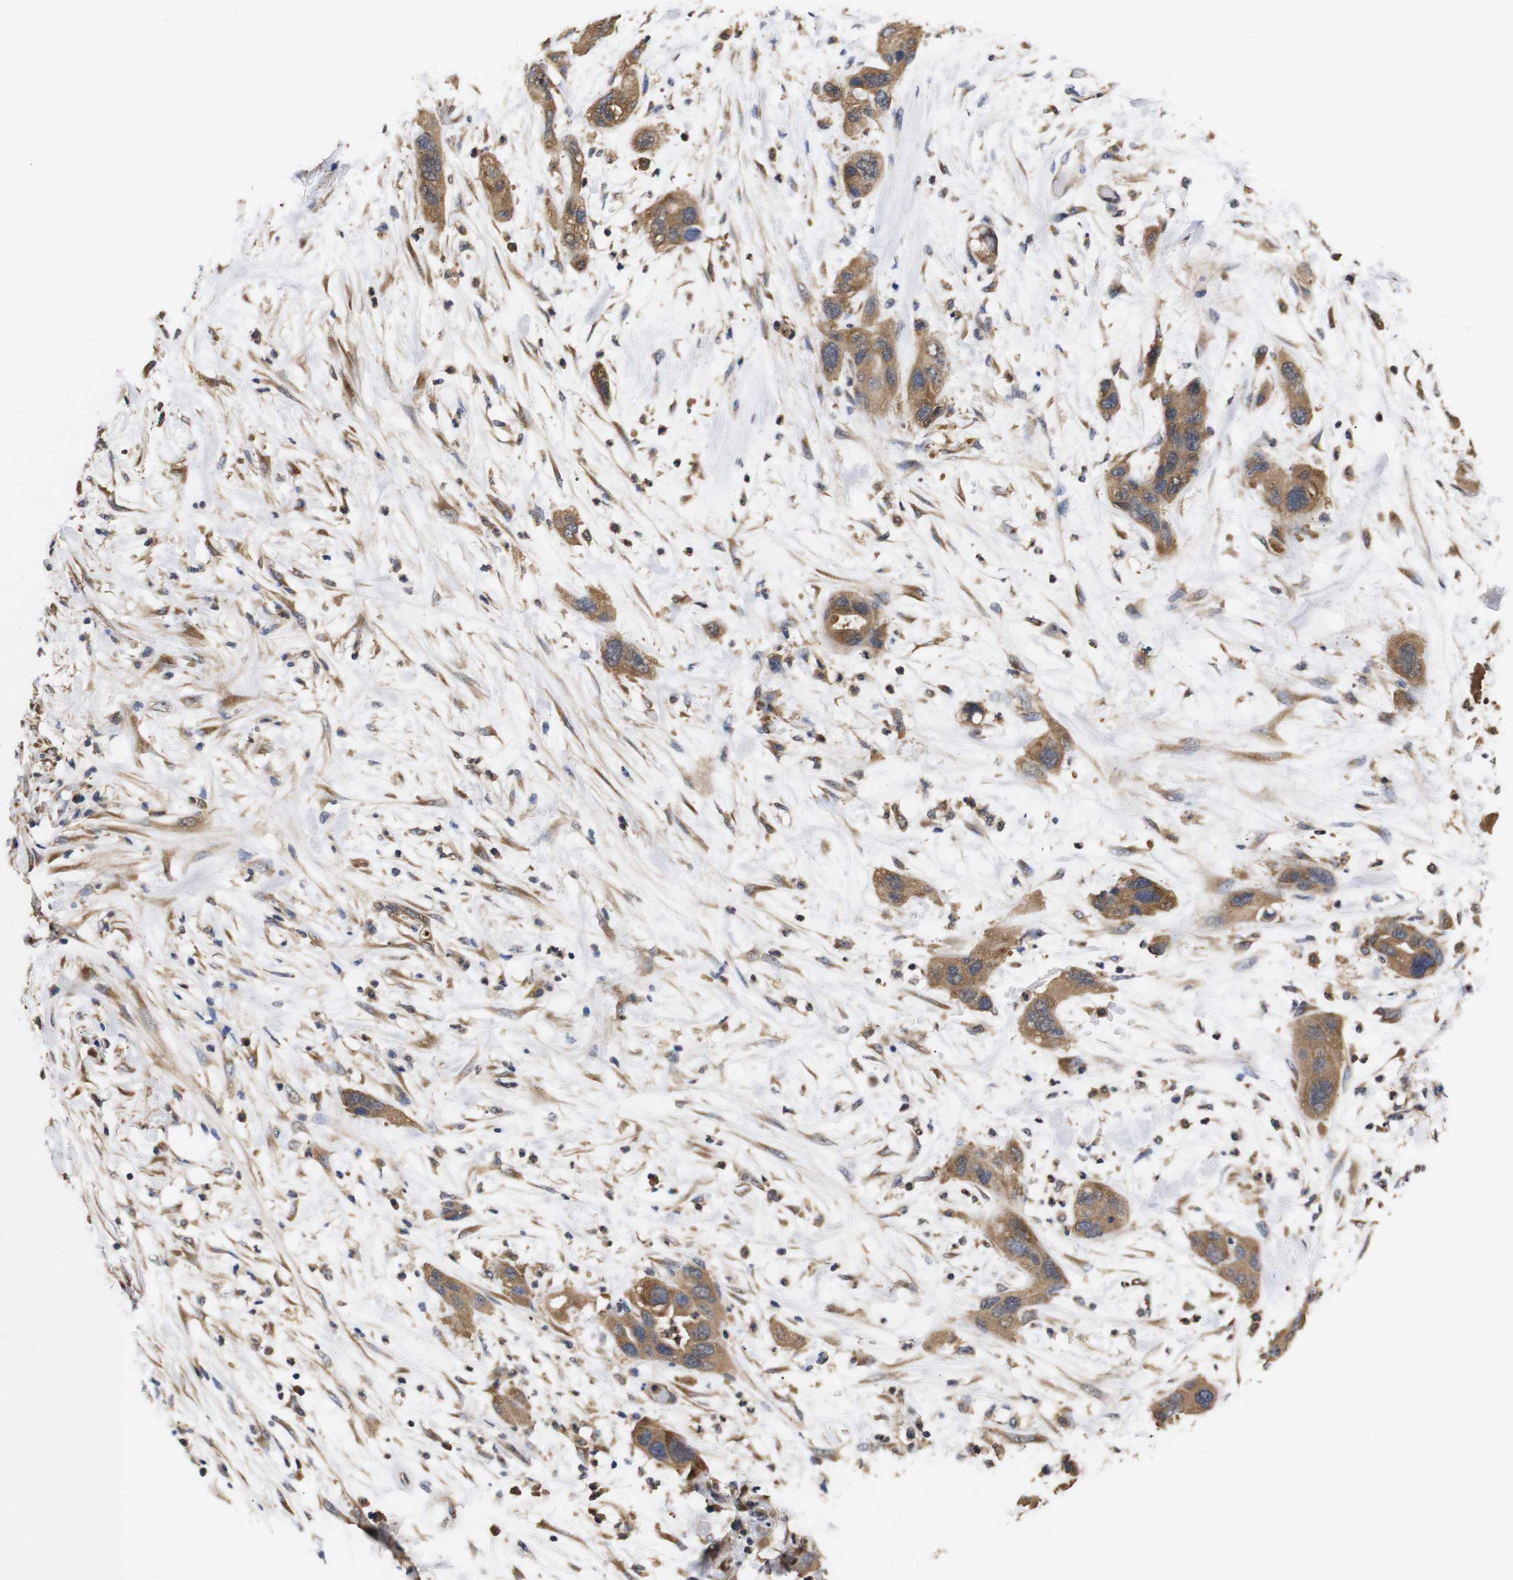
{"staining": {"intensity": "moderate", "quantity": ">75%", "location": "cytoplasmic/membranous"}, "tissue": "pancreatic cancer", "cell_type": "Tumor cells", "image_type": "cancer", "snomed": [{"axis": "morphology", "description": "Adenocarcinoma, NOS"}, {"axis": "topography", "description": "Pancreas"}], "caption": "Protein staining by immunohistochemistry (IHC) demonstrates moderate cytoplasmic/membranous staining in about >75% of tumor cells in adenocarcinoma (pancreatic). (DAB IHC, brown staining for protein, blue staining for nuclei).", "gene": "LRRCC1", "patient": {"sex": "female", "age": 71}}